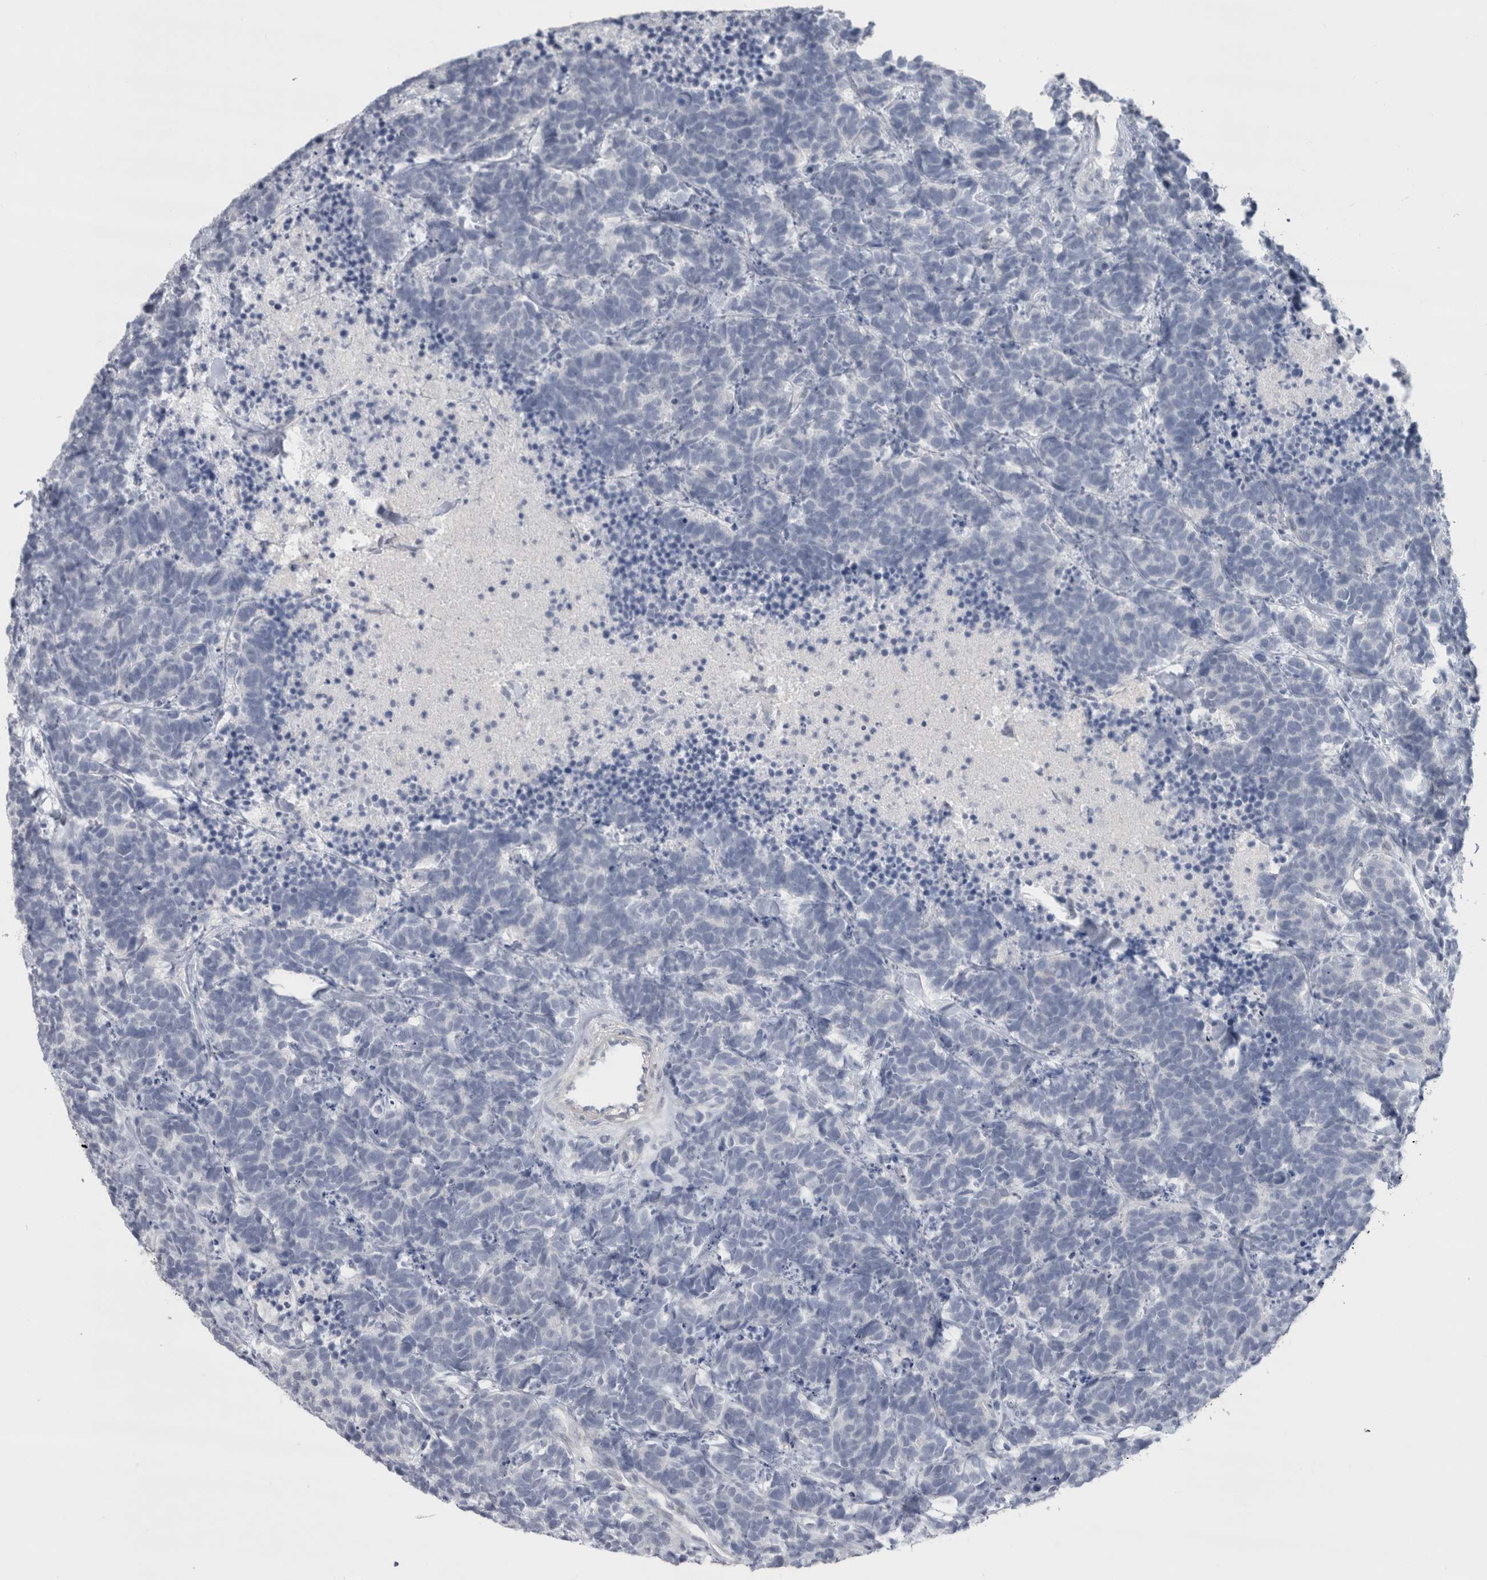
{"staining": {"intensity": "negative", "quantity": "none", "location": "none"}, "tissue": "carcinoid", "cell_type": "Tumor cells", "image_type": "cancer", "snomed": [{"axis": "morphology", "description": "Carcinoma, NOS"}, {"axis": "morphology", "description": "Carcinoid, malignant, NOS"}, {"axis": "topography", "description": "Urinary bladder"}], "caption": "Human carcinoid stained for a protein using immunohistochemistry (IHC) reveals no staining in tumor cells.", "gene": "CDH17", "patient": {"sex": "male", "age": 57}}